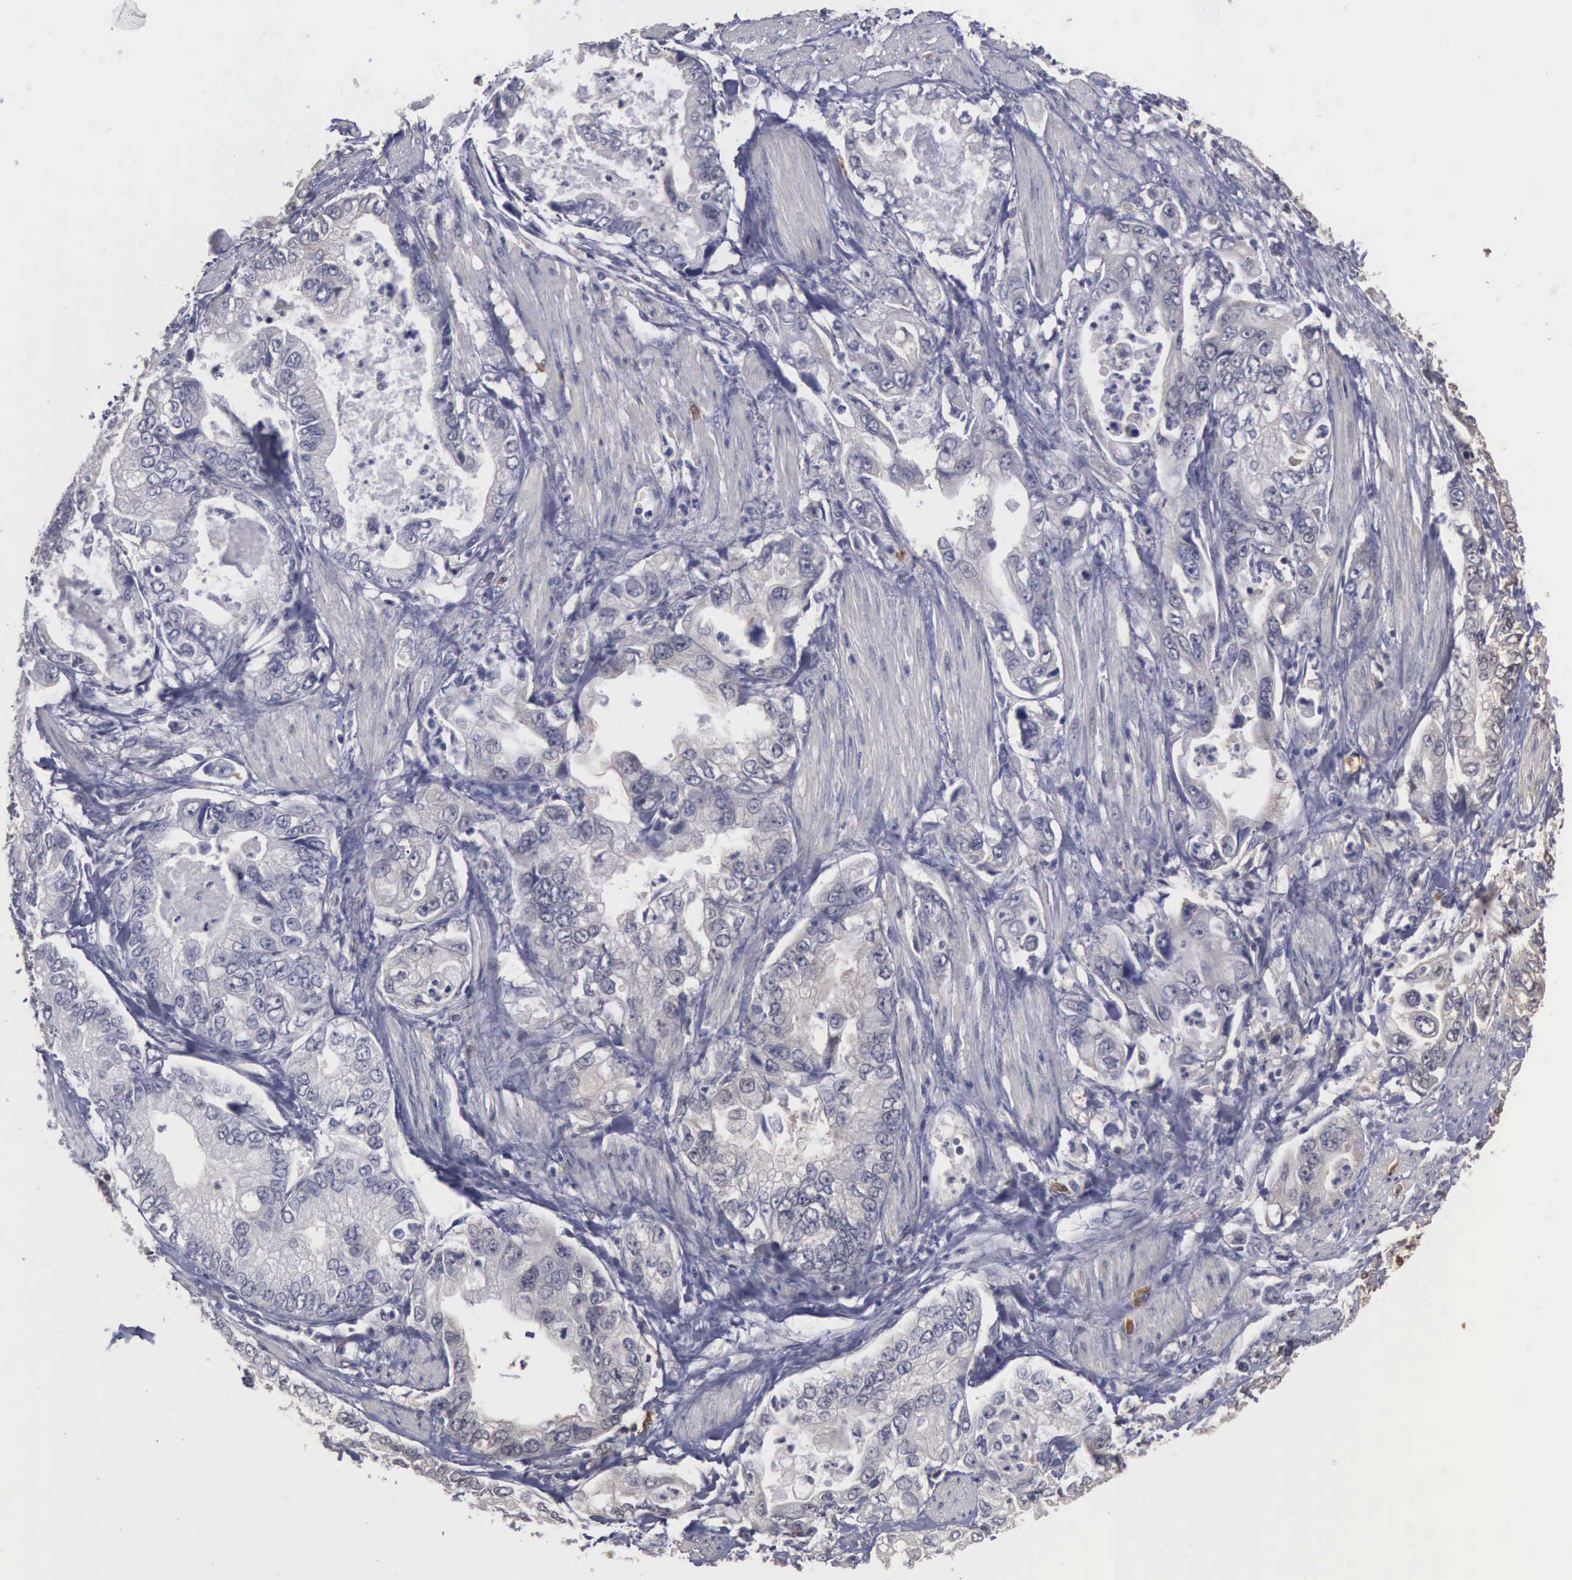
{"staining": {"intensity": "negative", "quantity": "none", "location": "none"}, "tissue": "stomach cancer", "cell_type": "Tumor cells", "image_type": "cancer", "snomed": [{"axis": "morphology", "description": "Adenocarcinoma, NOS"}, {"axis": "topography", "description": "Pancreas"}, {"axis": "topography", "description": "Stomach, upper"}], "caption": "Tumor cells show no significant positivity in stomach cancer (adenocarcinoma).", "gene": "ENO3", "patient": {"sex": "male", "age": 77}}